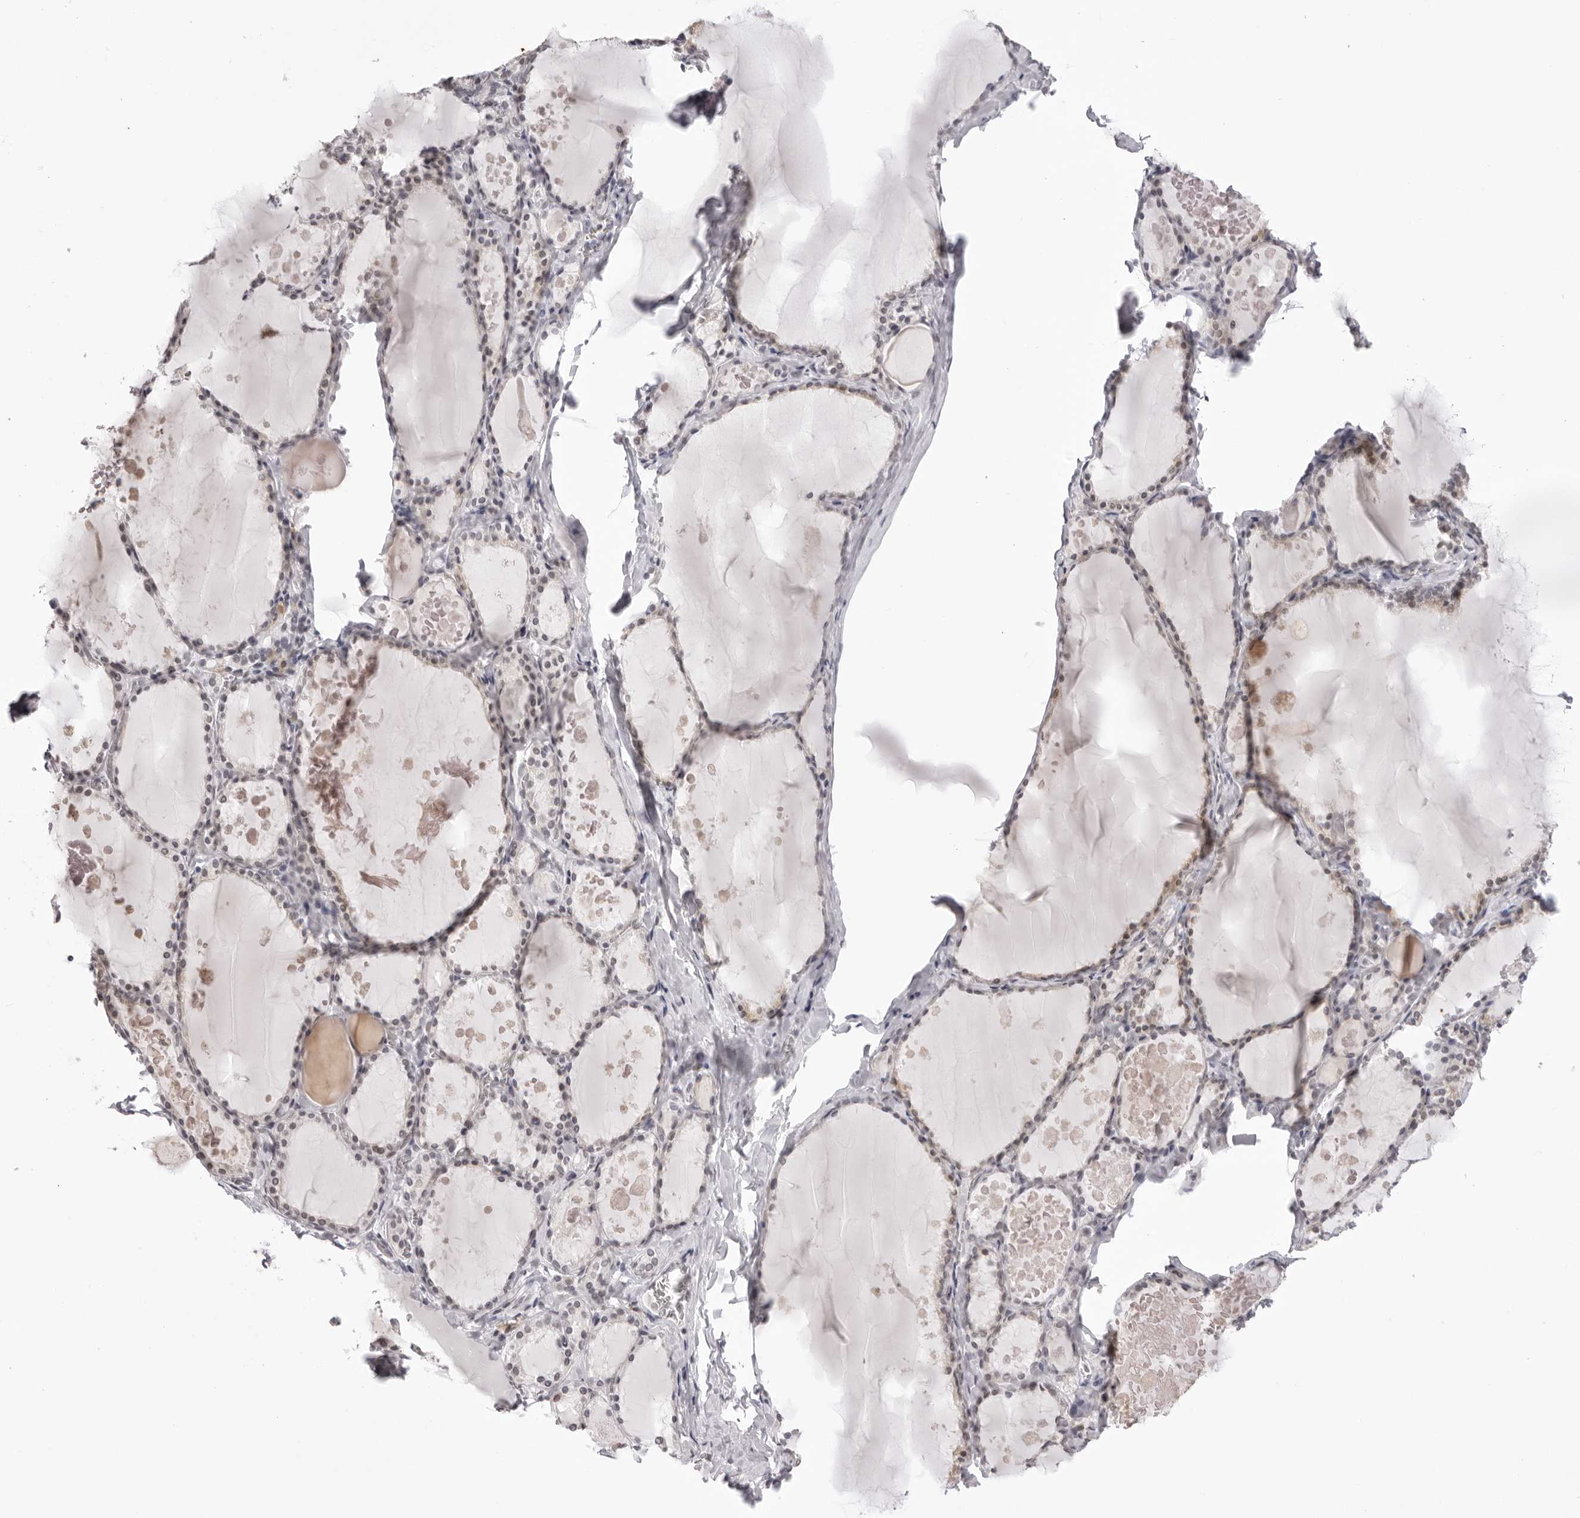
{"staining": {"intensity": "weak", "quantity": "25%-75%", "location": "nuclear"}, "tissue": "thyroid gland", "cell_type": "Glandular cells", "image_type": "normal", "snomed": [{"axis": "morphology", "description": "Normal tissue, NOS"}, {"axis": "topography", "description": "Thyroid gland"}], "caption": "Immunohistochemistry micrograph of benign thyroid gland: human thyroid gland stained using IHC reveals low levels of weak protein expression localized specifically in the nuclear of glandular cells, appearing as a nuclear brown color.", "gene": "MAFK", "patient": {"sex": "male", "age": 56}}